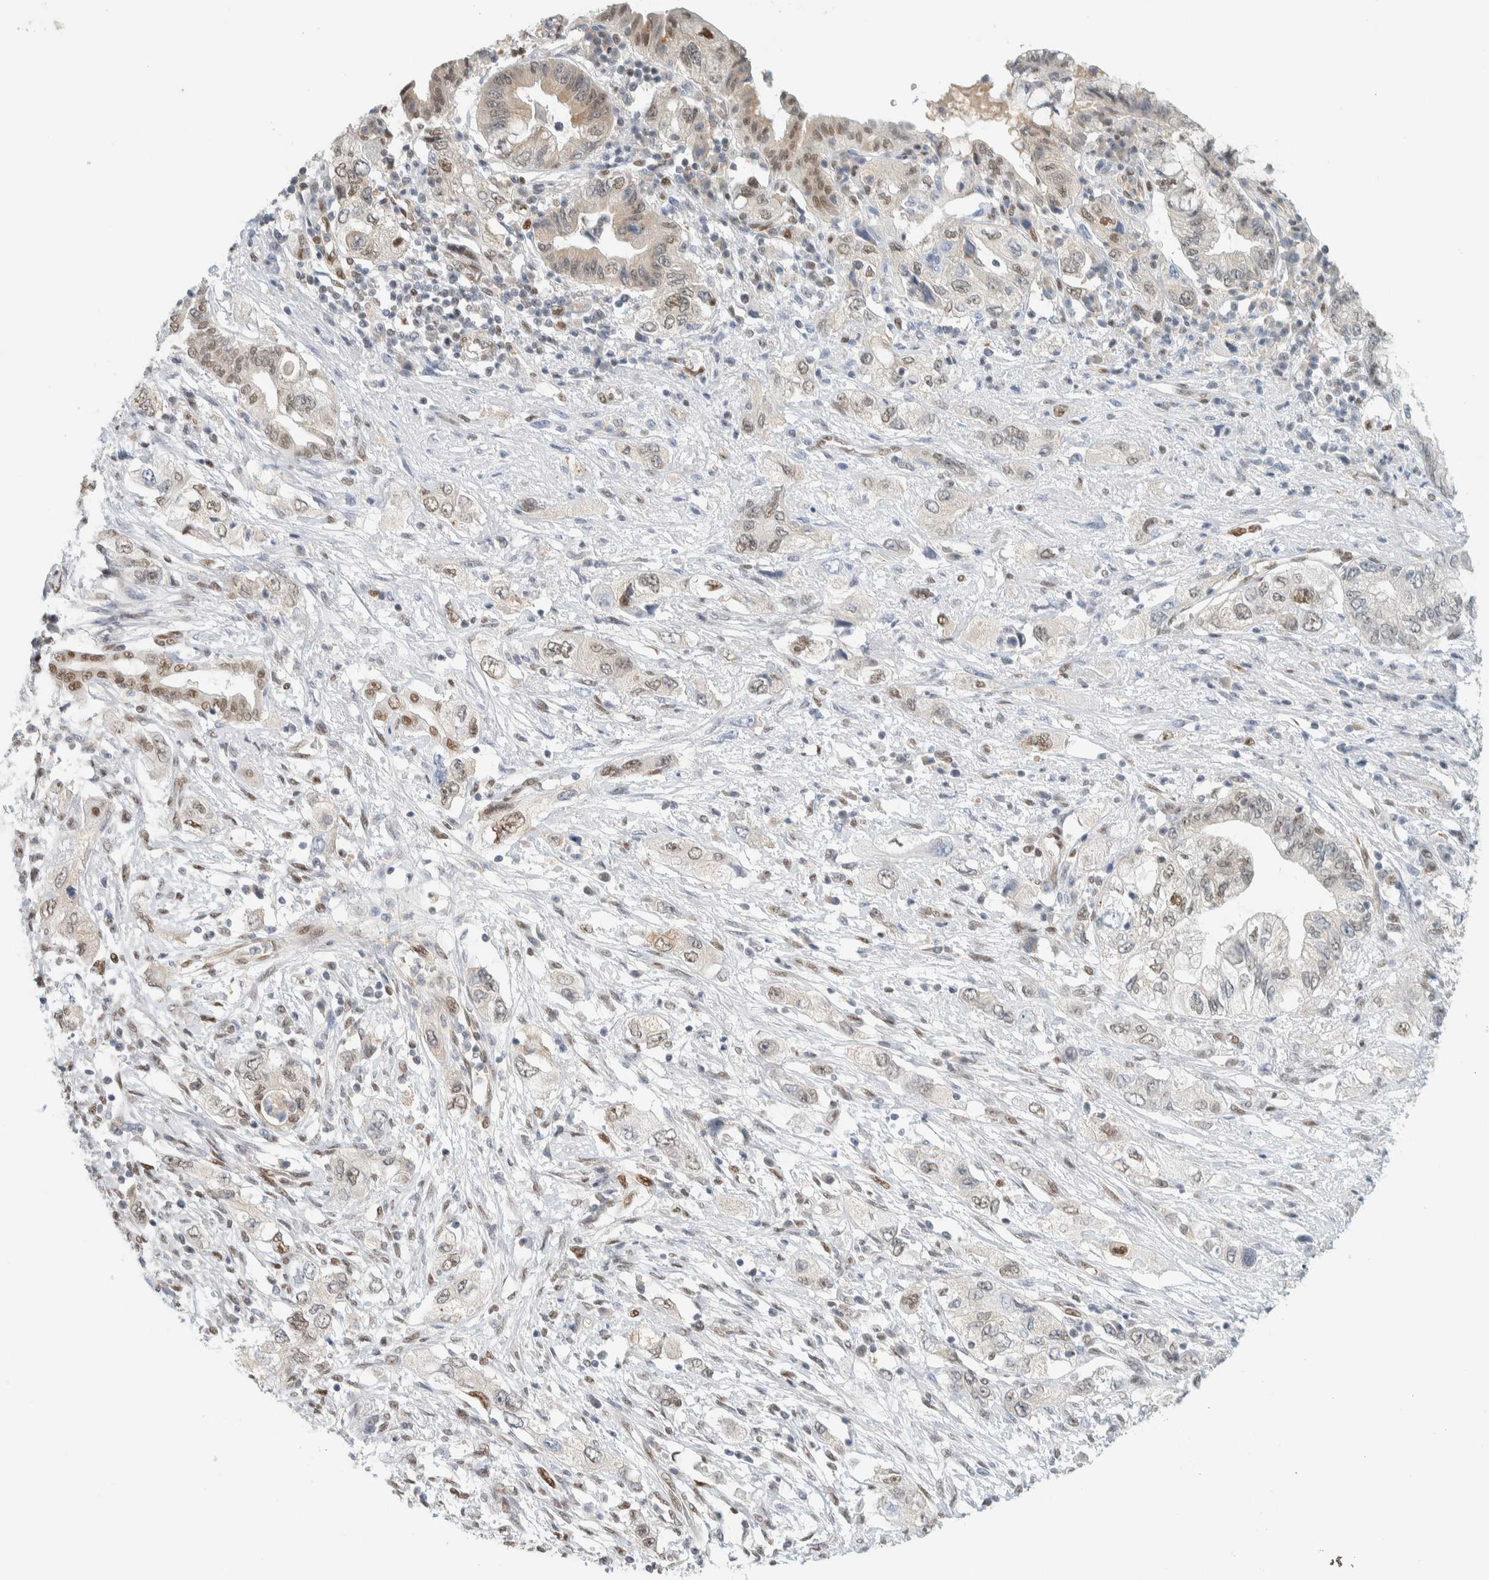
{"staining": {"intensity": "weak", "quantity": "25%-75%", "location": "nuclear"}, "tissue": "pancreatic cancer", "cell_type": "Tumor cells", "image_type": "cancer", "snomed": [{"axis": "morphology", "description": "Adenocarcinoma, NOS"}, {"axis": "topography", "description": "Pancreas"}], "caption": "Pancreatic cancer tissue shows weak nuclear positivity in approximately 25%-75% of tumor cells", "gene": "ZNF683", "patient": {"sex": "female", "age": 73}}